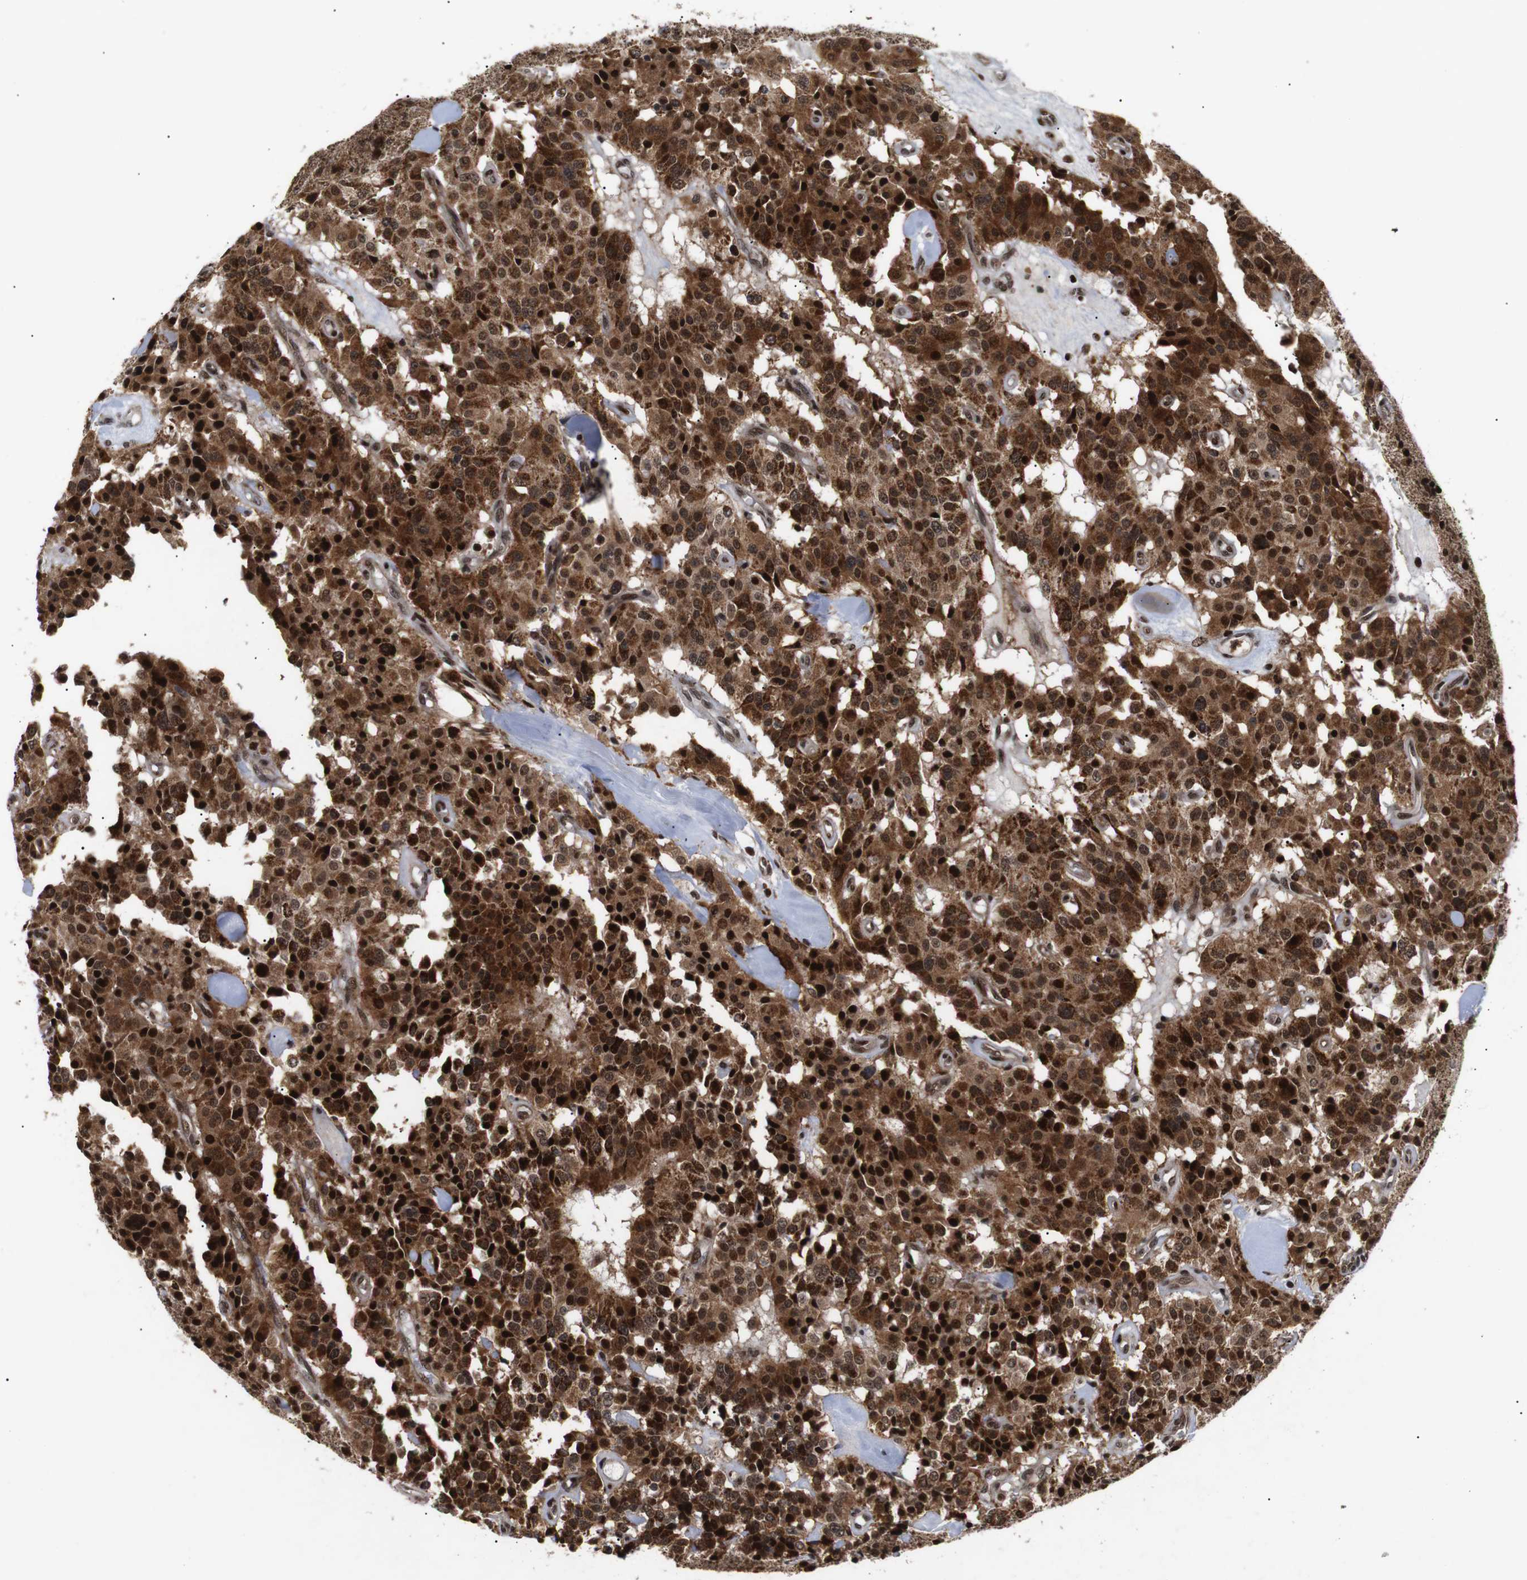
{"staining": {"intensity": "strong", "quantity": ">75%", "location": "cytoplasmic/membranous,nuclear"}, "tissue": "carcinoid", "cell_type": "Tumor cells", "image_type": "cancer", "snomed": [{"axis": "morphology", "description": "Carcinoid, malignant, NOS"}, {"axis": "topography", "description": "Lung"}], "caption": "A photomicrograph showing strong cytoplasmic/membranous and nuclear expression in approximately >75% of tumor cells in carcinoid, as visualized by brown immunohistochemical staining.", "gene": "KIF23", "patient": {"sex": "male", "age": 30}}